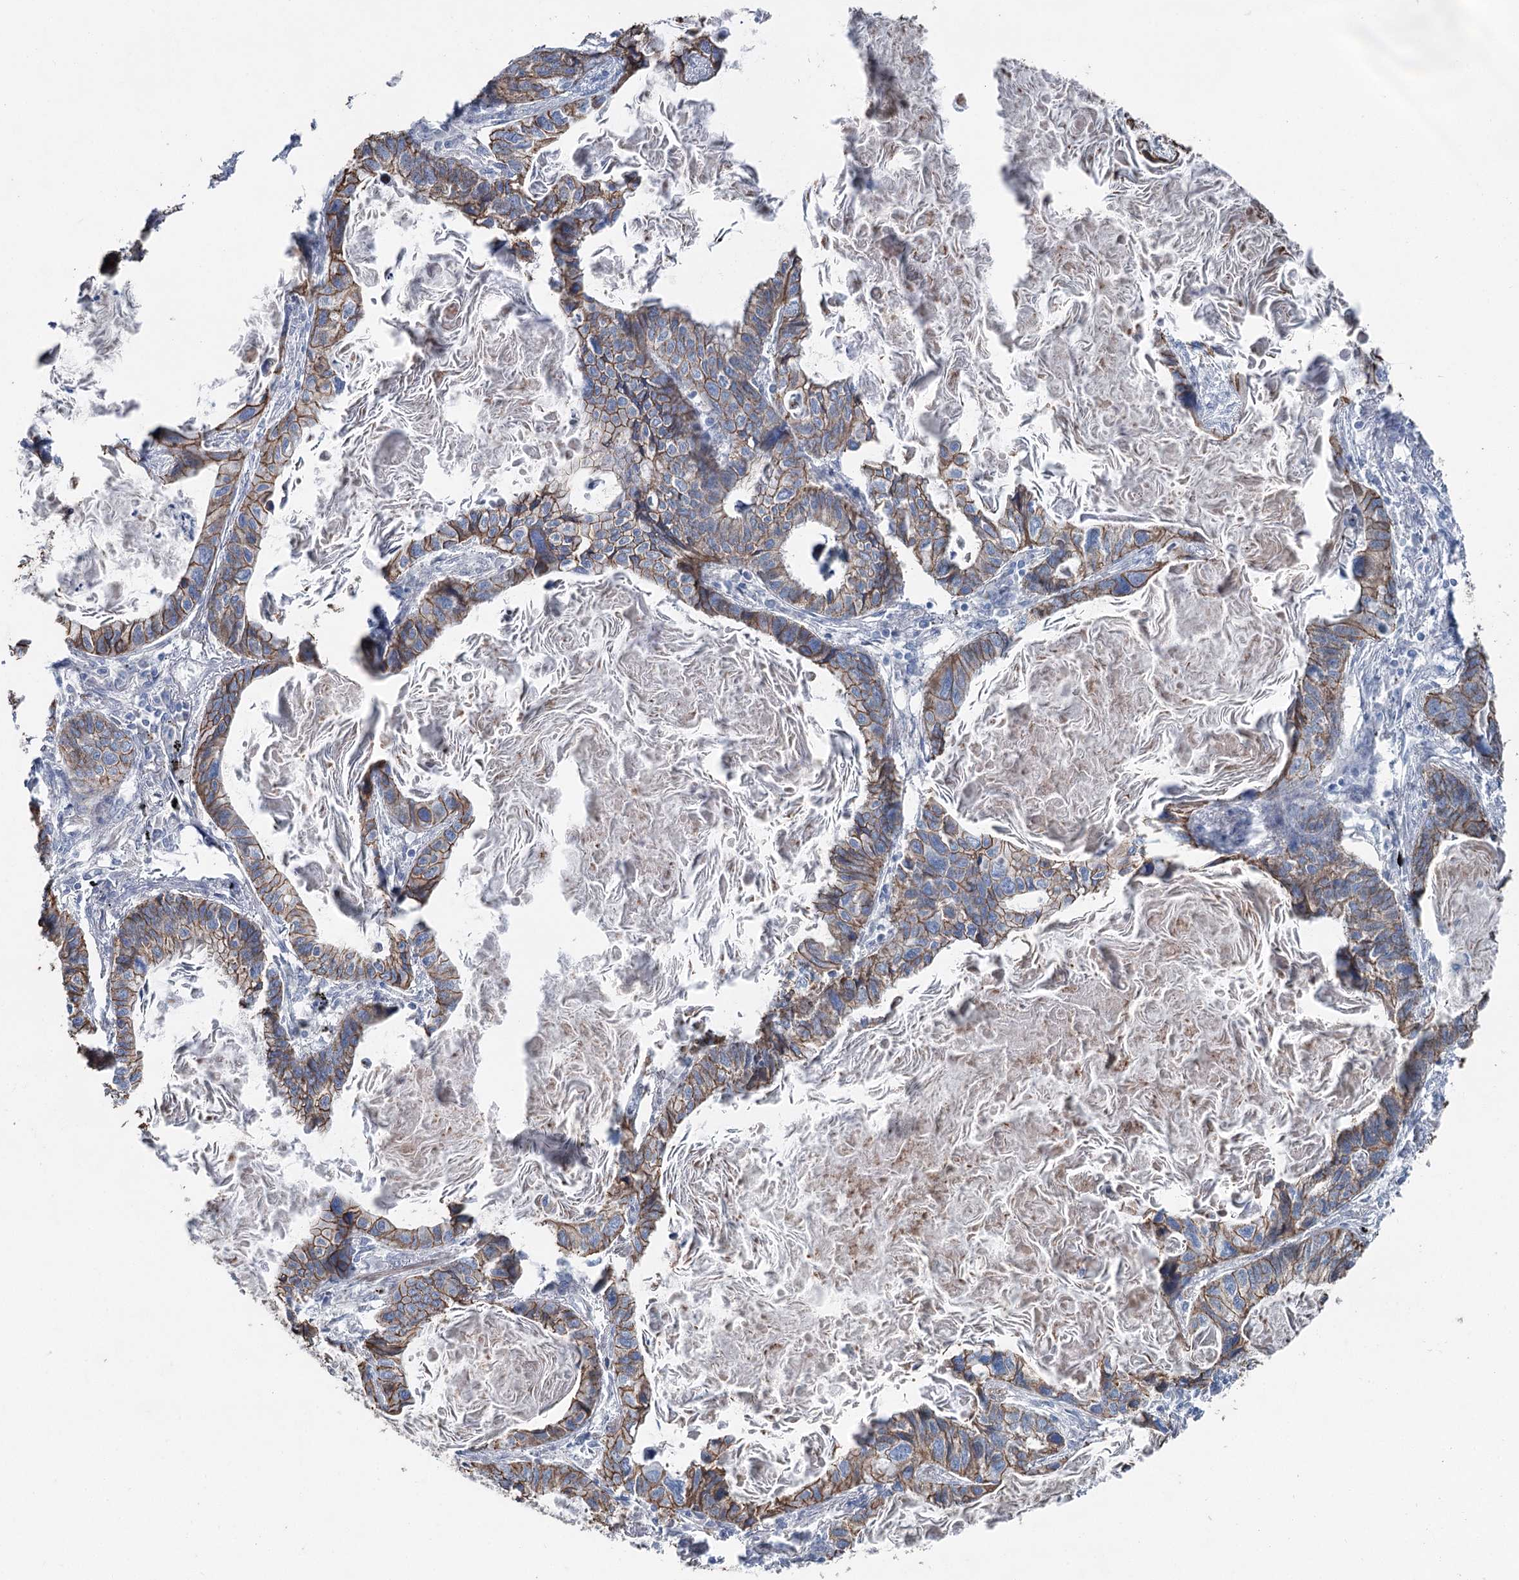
{"staining": {"intensity": "moderate", "quantity": ">75%", "location": "cytoplasmic/membranous"}, "tissue": "lung cancer", "cell_type": "Tumor cells", "image_type": "cancer", "snomed": [{"axis": "morphology", "description": "Adenocarcinoma, NOS"}, {"axis": "topography", "description": "Lung"}], "caption": "IHC (DAB (3,3'-diaminobenzidine)) staining of human adenocarcinoma (lung) exhibits moderate cytoplasmic/membranous protein expression in approximately >75% of tumor cells. Using DAB (brown) and hematoxylin (blue) stains, captured at high magnification using brightfield microscopy.", "gene": "FAM120B", "patient": {"sex": "male", "age": 67}}